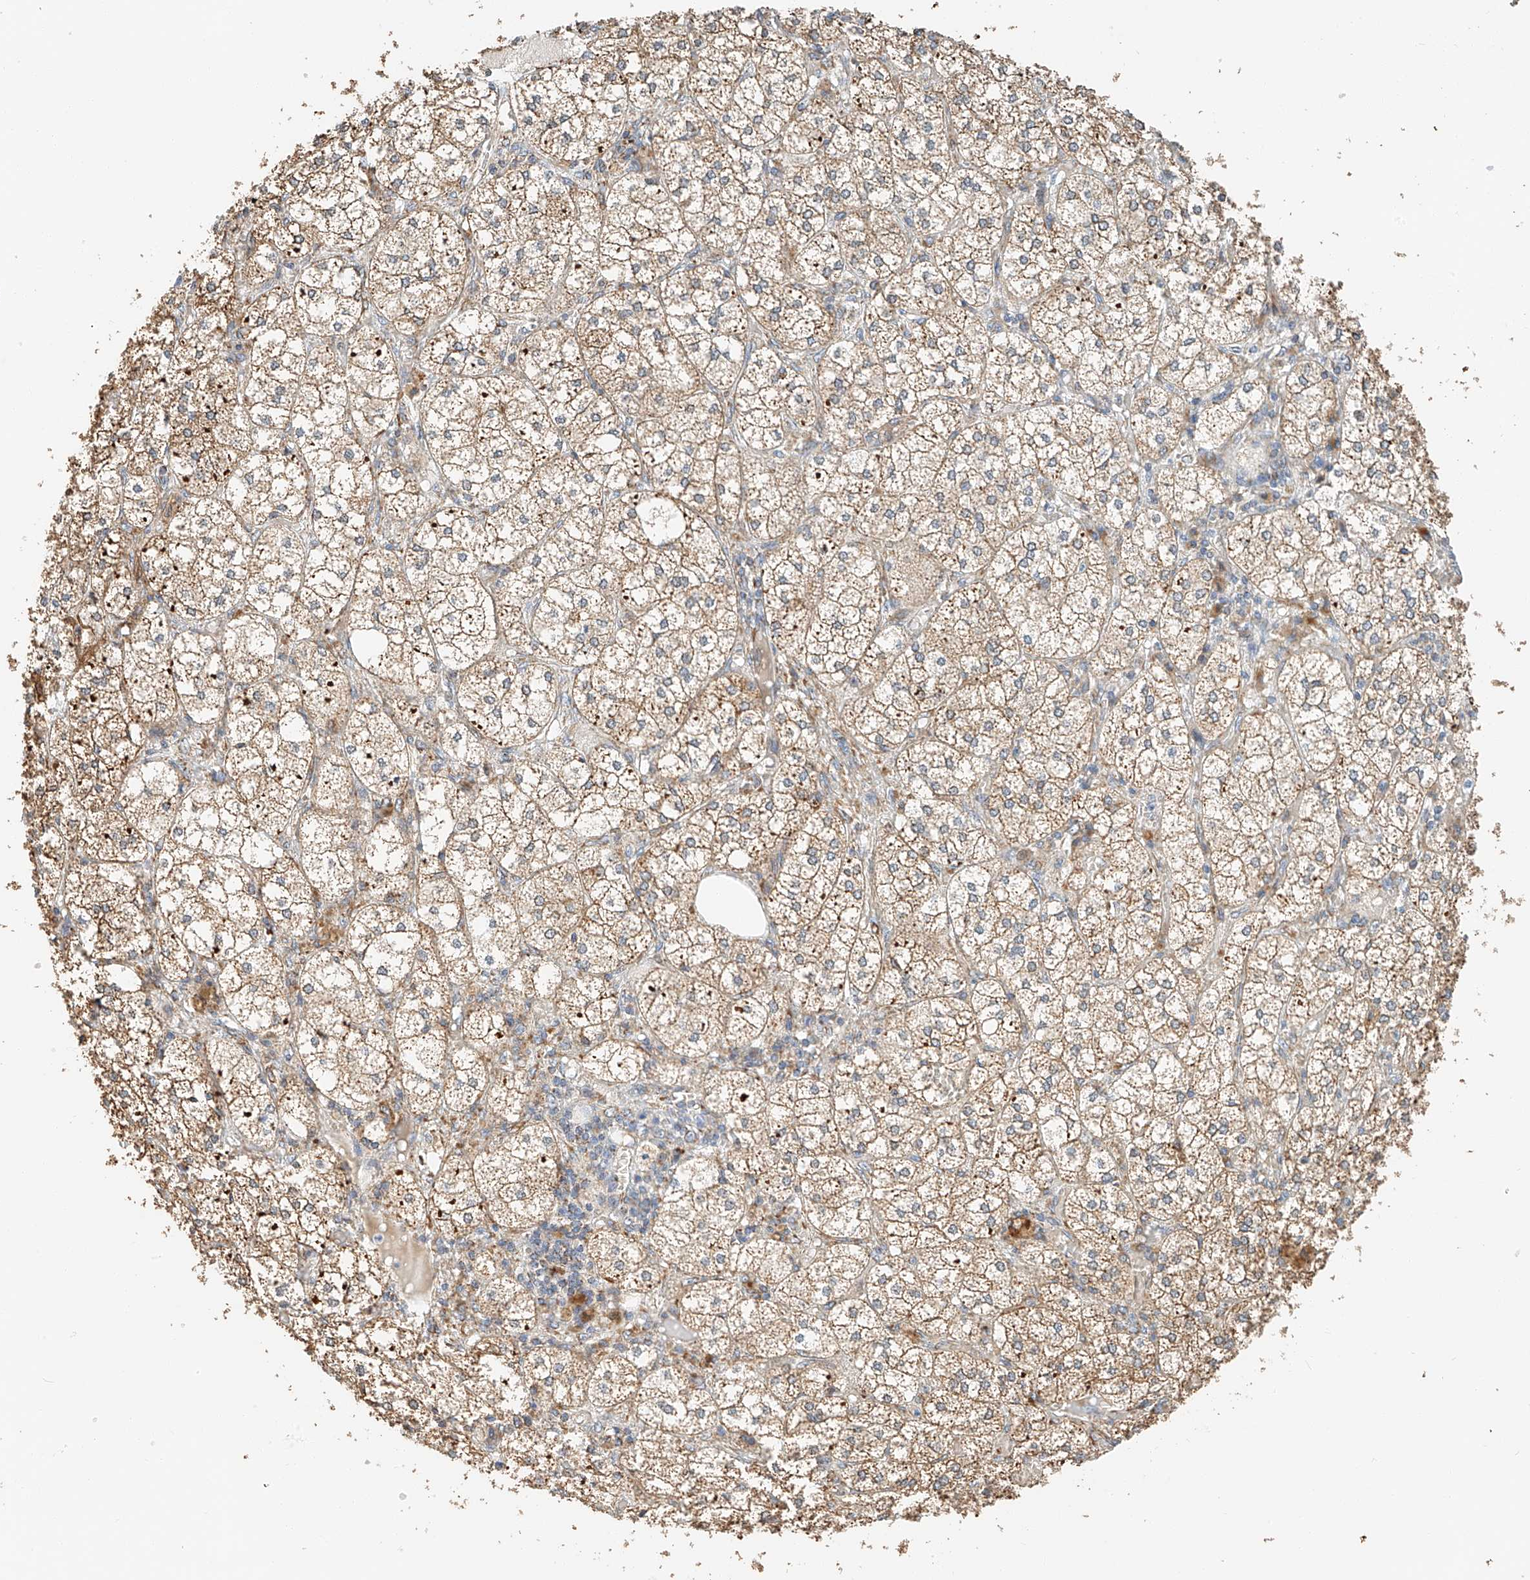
{"staining": {"intensity": "moderate", "quantity": ">75%", "location": "cytoplasmic/membranous"}, "tissue": "adrenal gland", "cell_type": "Glandular cells", "image_type": "normal", "snomed": [{"axis": "morphology", "description": "Normal tissue, NOS"}, {"axis": "topography", "description": "Adrenal gland"}], "caption": "Immunohistochemistry (IHC) histopathology image of unremarkable human adrenal gland stained for a protein (brown), which displays medium levels of moderate cytoplasmic/membranous positivity in about >75% of glandular cells.", "gene": "YIPF7", "patient": {"sex": "female", "age": 61}}